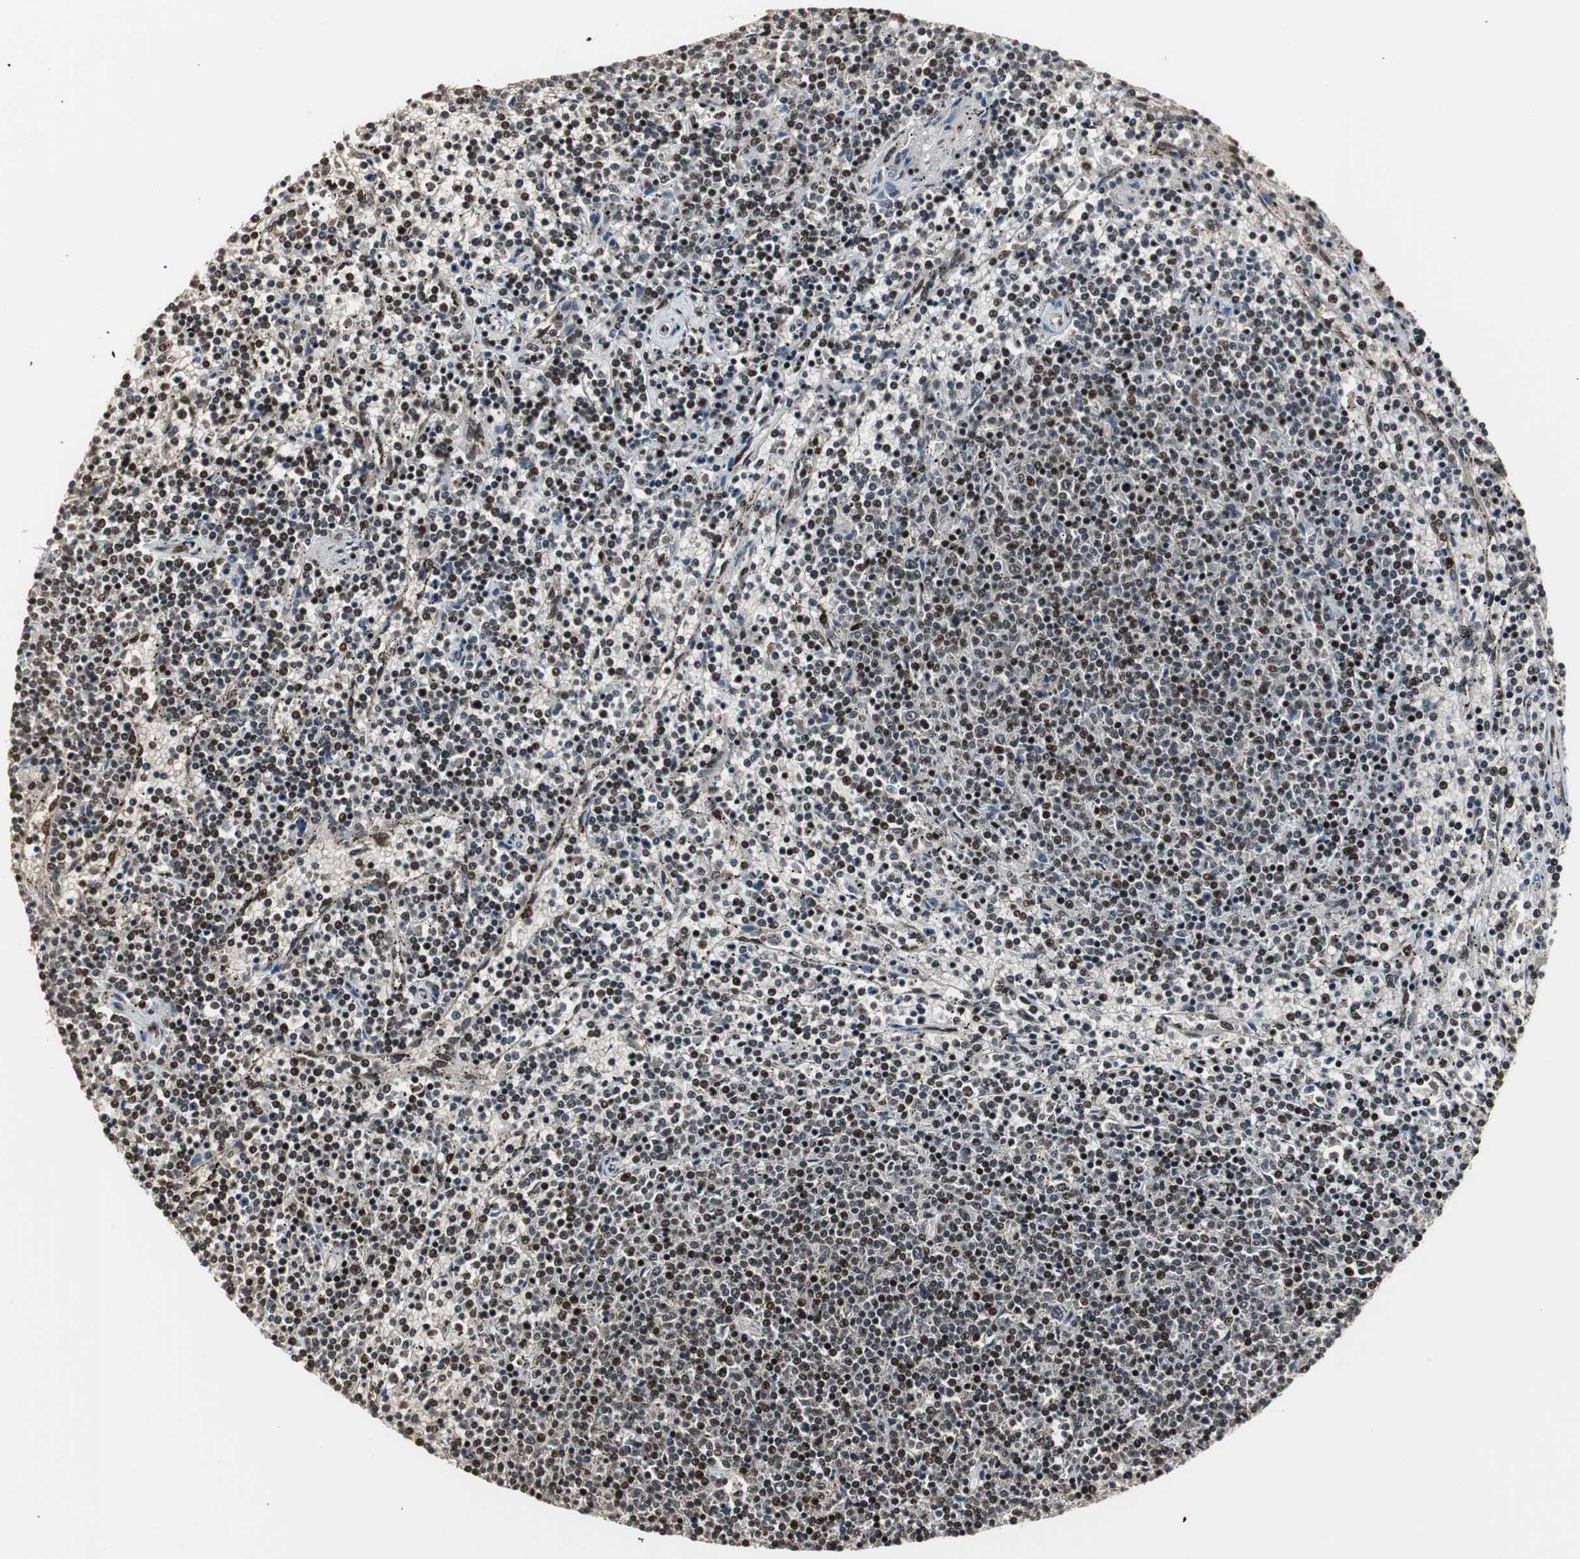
{"staining": {"intensity": "strong", "quantity": ">75%", "location": "nuclear"}, "tissue": "lymphoma", "cell_type": "Tumor cells", "image_type": "cancer", "snomed": [{"axis": "morphology", "description": "Malignant lymphoma, non-Hodgkin's type, Low grade"}, {"axis": "topography", "description": "Spleen"}], "caption": "Human lymphoma stained for a protein (brown) exhibits strong nuclear positive staining in about >75% of tumor cells.", "gene": "PARN", "patient": {"sex": "female", "age": 50}}